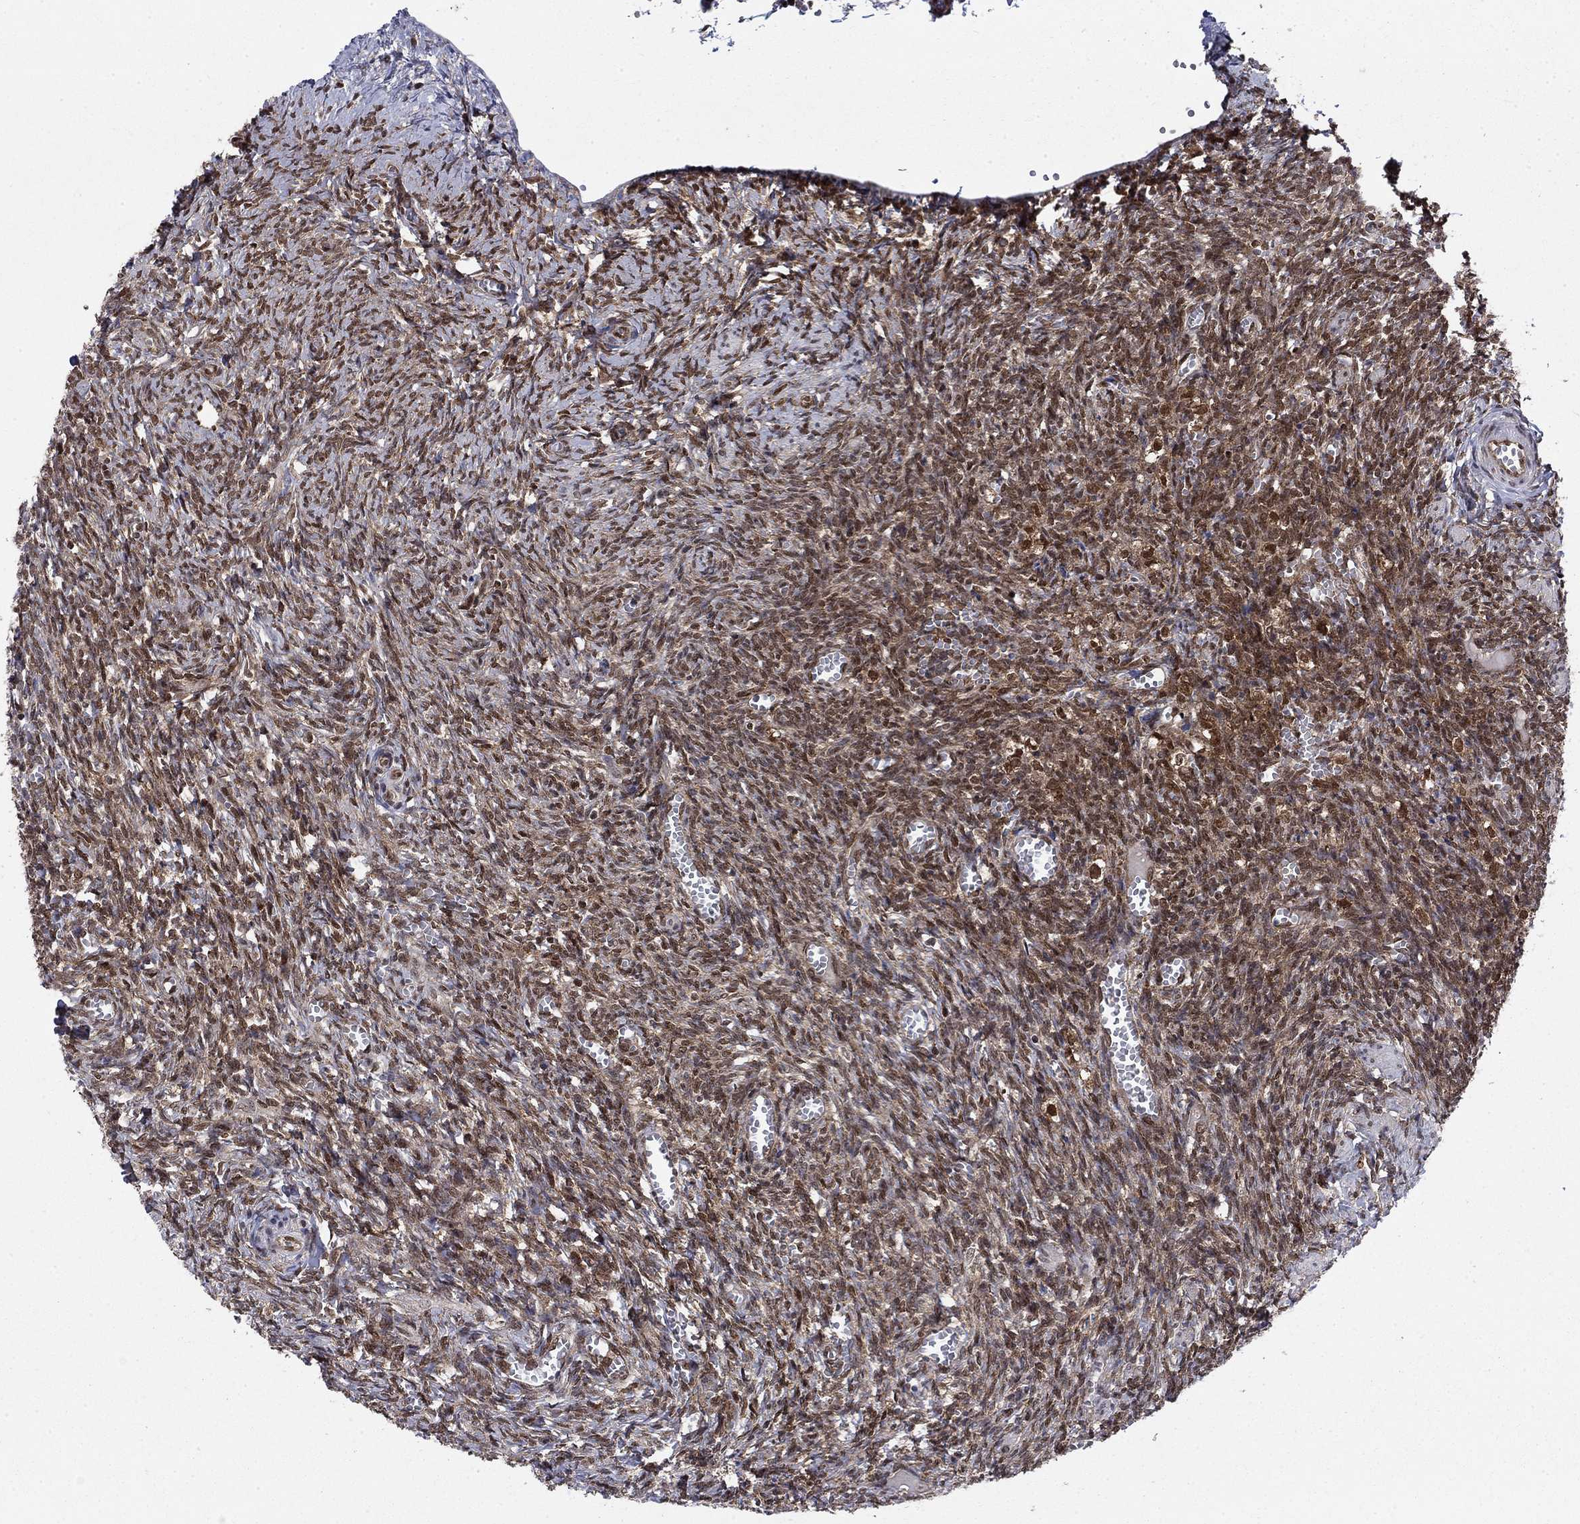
{"staining": {"intensity": "strong", "quantity": ">75%", "location": "cytoplasmic/membranous,nuclear"}, "tissue": "ovary", "cell_type": "Follicle cells", "image_type": "normal", "snomed": [{"axis": "morphology", "description": "Normal tissue, NOS"}, {"axis": "topography", "description": "Ovary"}], "caption": "Immunohistochemical staining of unremarkable human ovary reveals strong cytoplasmic/membranous,nuclear protein positivity in approximately >75% of follicle cells.", "gene": "DNAJA1", "patient": {"sex": "female", "age": 43}}